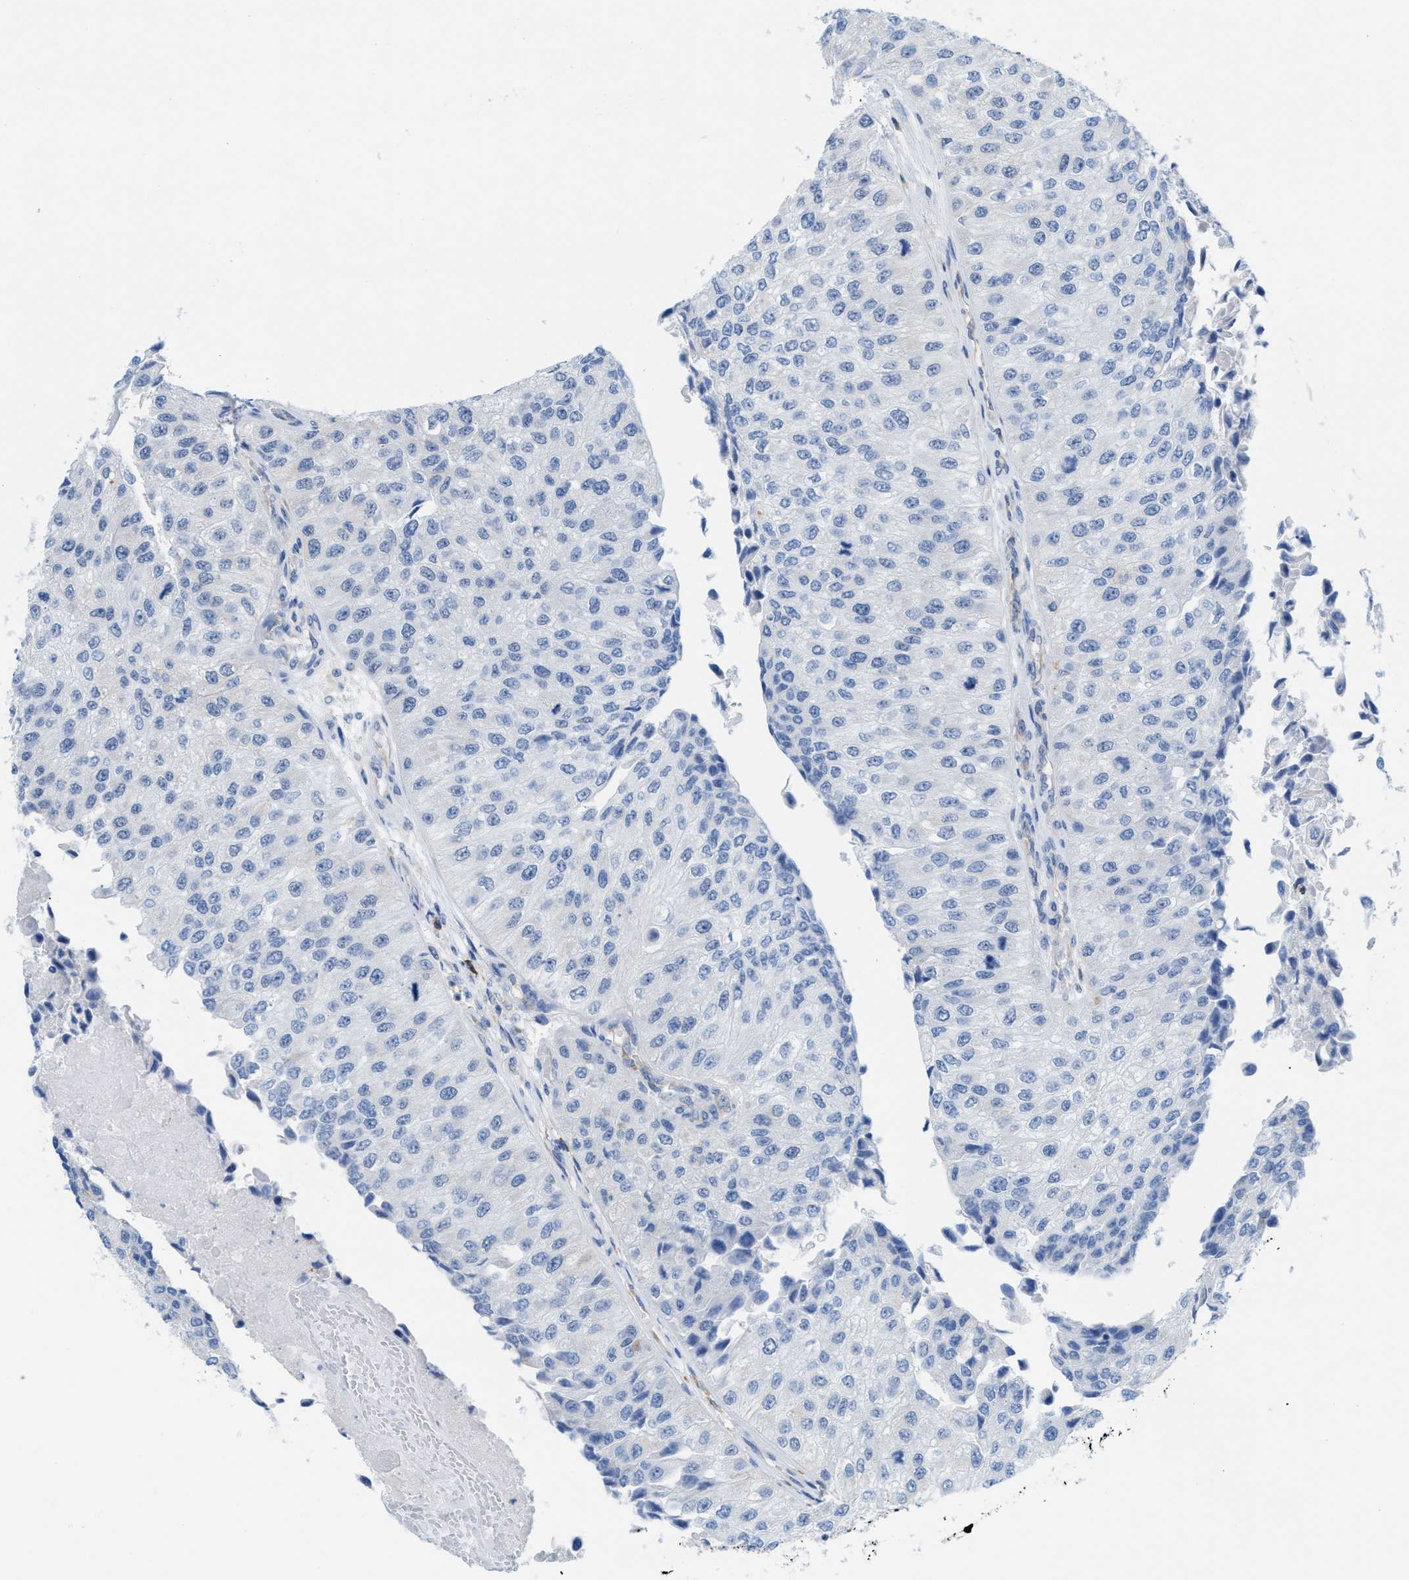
{"staining": {"intensity": "negative", "quantity": "none", "location": "none"}, "tissue": "urothelial cancer", "cell_type": "Tumor cells", "image_type": "cancer", "snomed": [{"axis": "morphology", "description": "Urothelial carcinoma, High grade"}, {"axis": "topography", "description": "Kidney"}, {"axis": "topography", "description": "Urinary bladder"}], "caption": "Urothelial cancer stained for a protein using IHC shows no staining tumor cells.", "gene": "IL16", "patient": {"sex": "male", "age": 77}}